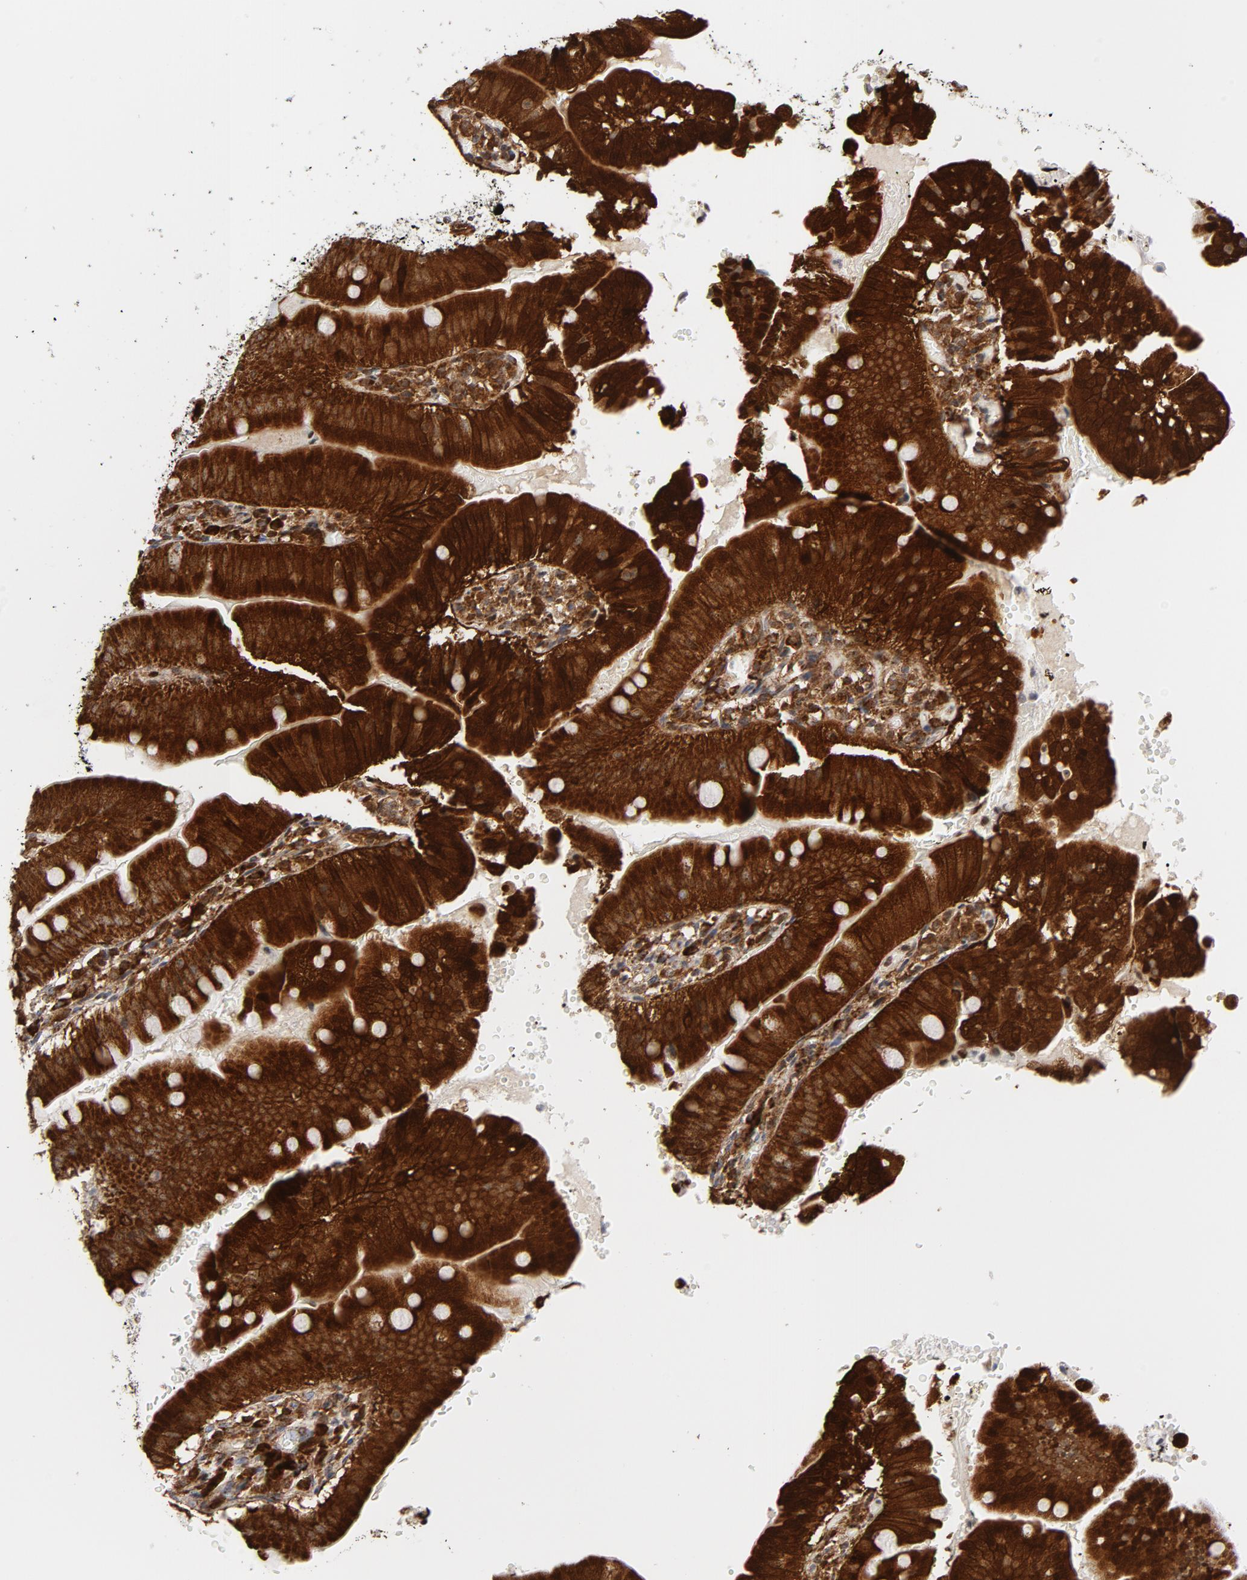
{"staining": {"intensity": "strong", "quantity": ">75%", "location": "cytoplasmic/membranous"}, "tissue": "small intestine", "cell_type": "Glandular cells", "image_type": "normal", "snomed": [{"axis": "morphology", "description": "Normal tissue, NOS"}, {"axis": "topography", "description": "Small intestine"}], "caption": "The immunohistochemical stain highlights strong cytoplasmic/membranous expression in glandular cells of benign small intestine. (IHC, brightfield microscopy, high magnification).", "gene": "CYCS", "patient": {"sex": "male", "age": 71}}